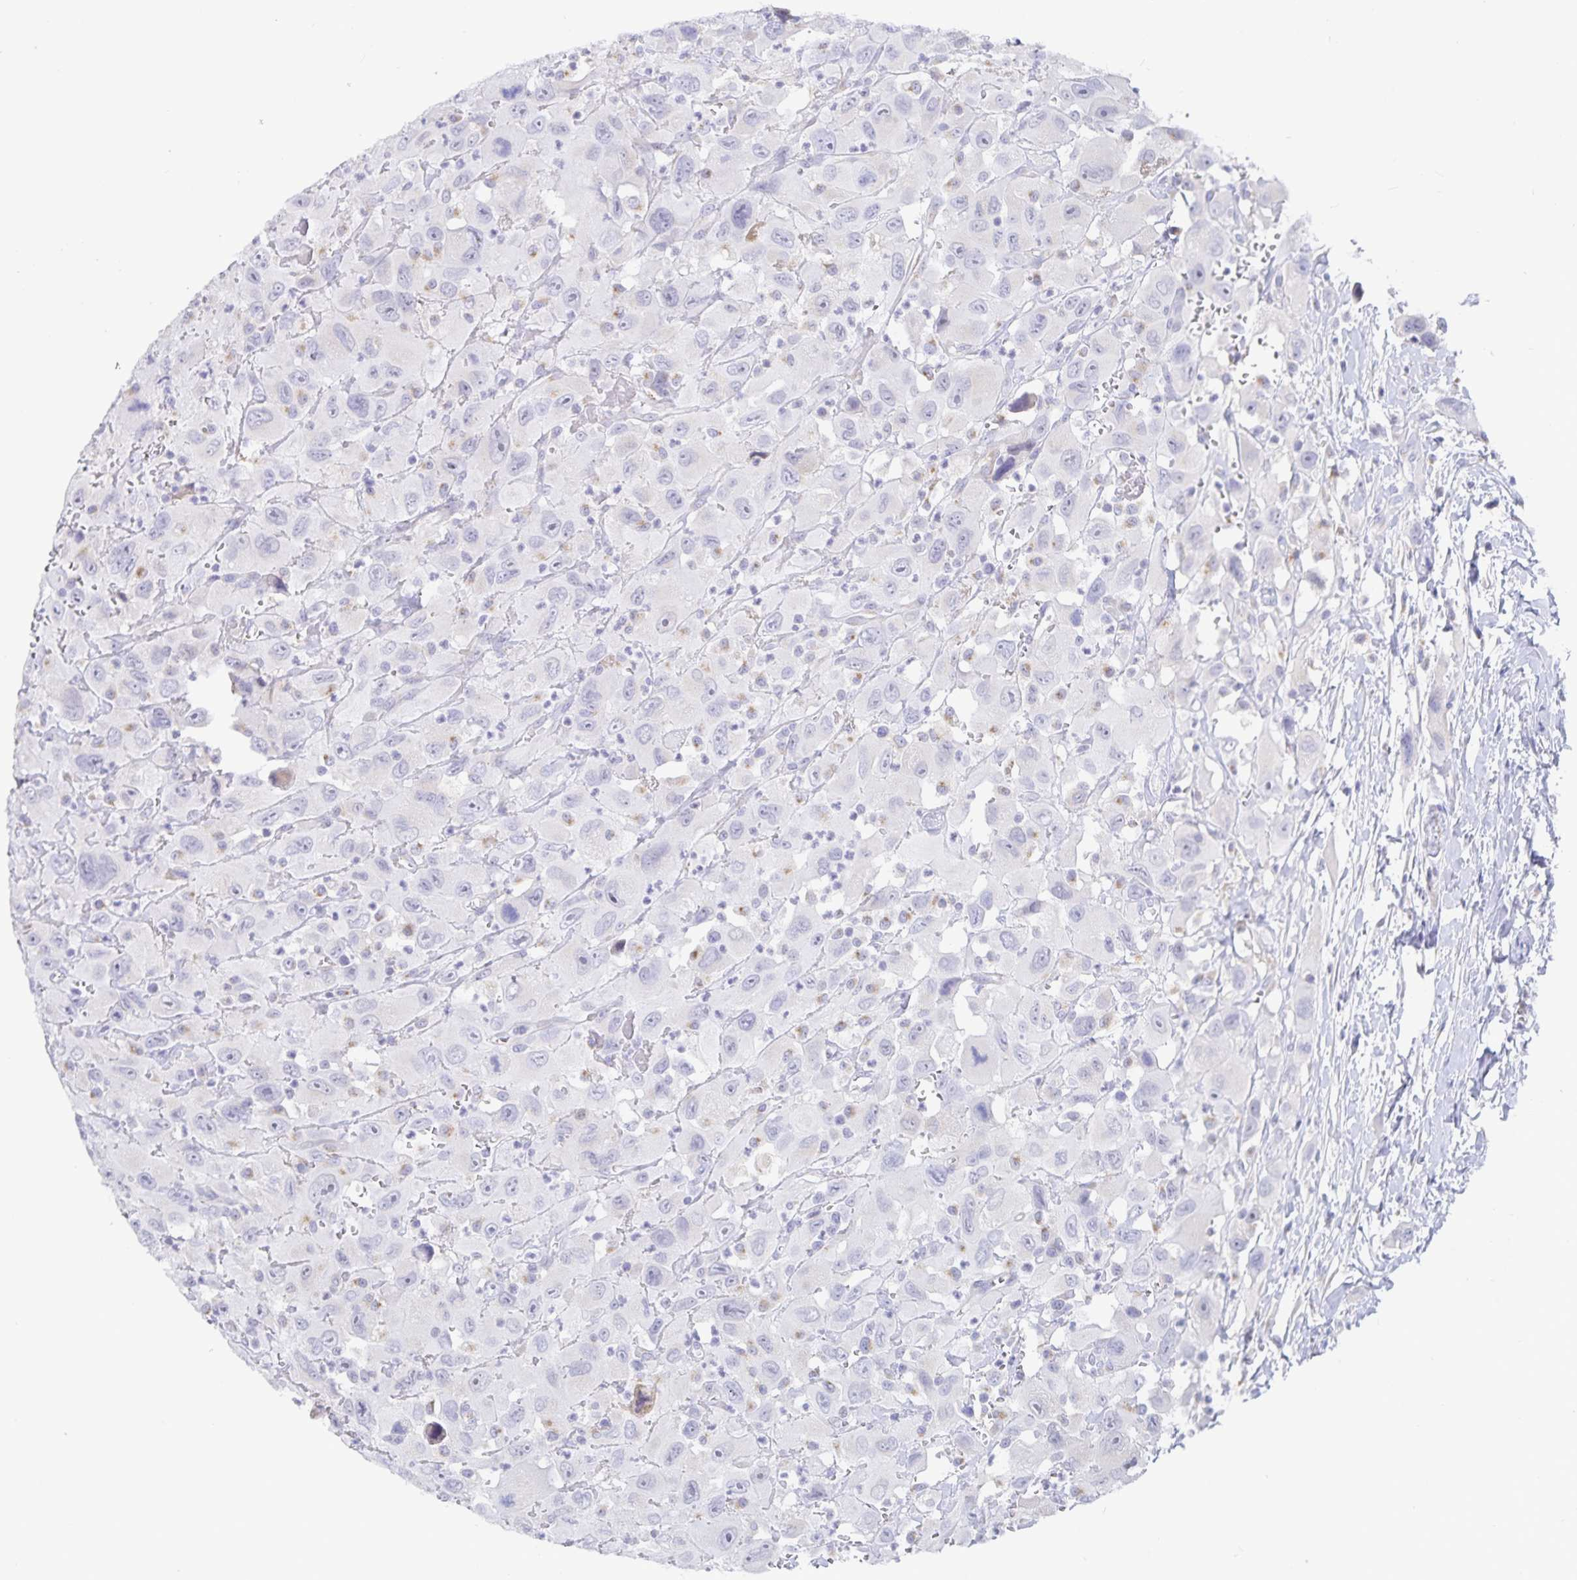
{"staining": {"intensity": "negative", "quantity": "none", "location": "none"}, "tissue": "head and neck cancer", "cell_type": "Tumor cells", "image_type": "cancer", "snomed": [{"axis": "morphology", "description": "Squamous cell carcinoma, NOS"}, {"axis": "morphology", "description": "Squamous cell carcinoma, metastatic, NOS"}, {"axis": "topography", "description": "Oral tissue"}, {"axis": "topography", "description": "Head-Neck"}], "caption": "IHC image of squamous cell carcinoma (head and neck) stained for a protein (brown), which displays no staining in tumor cells.", "gene": "PKHD1", "patient": {"sex": "female", "age": 85}}